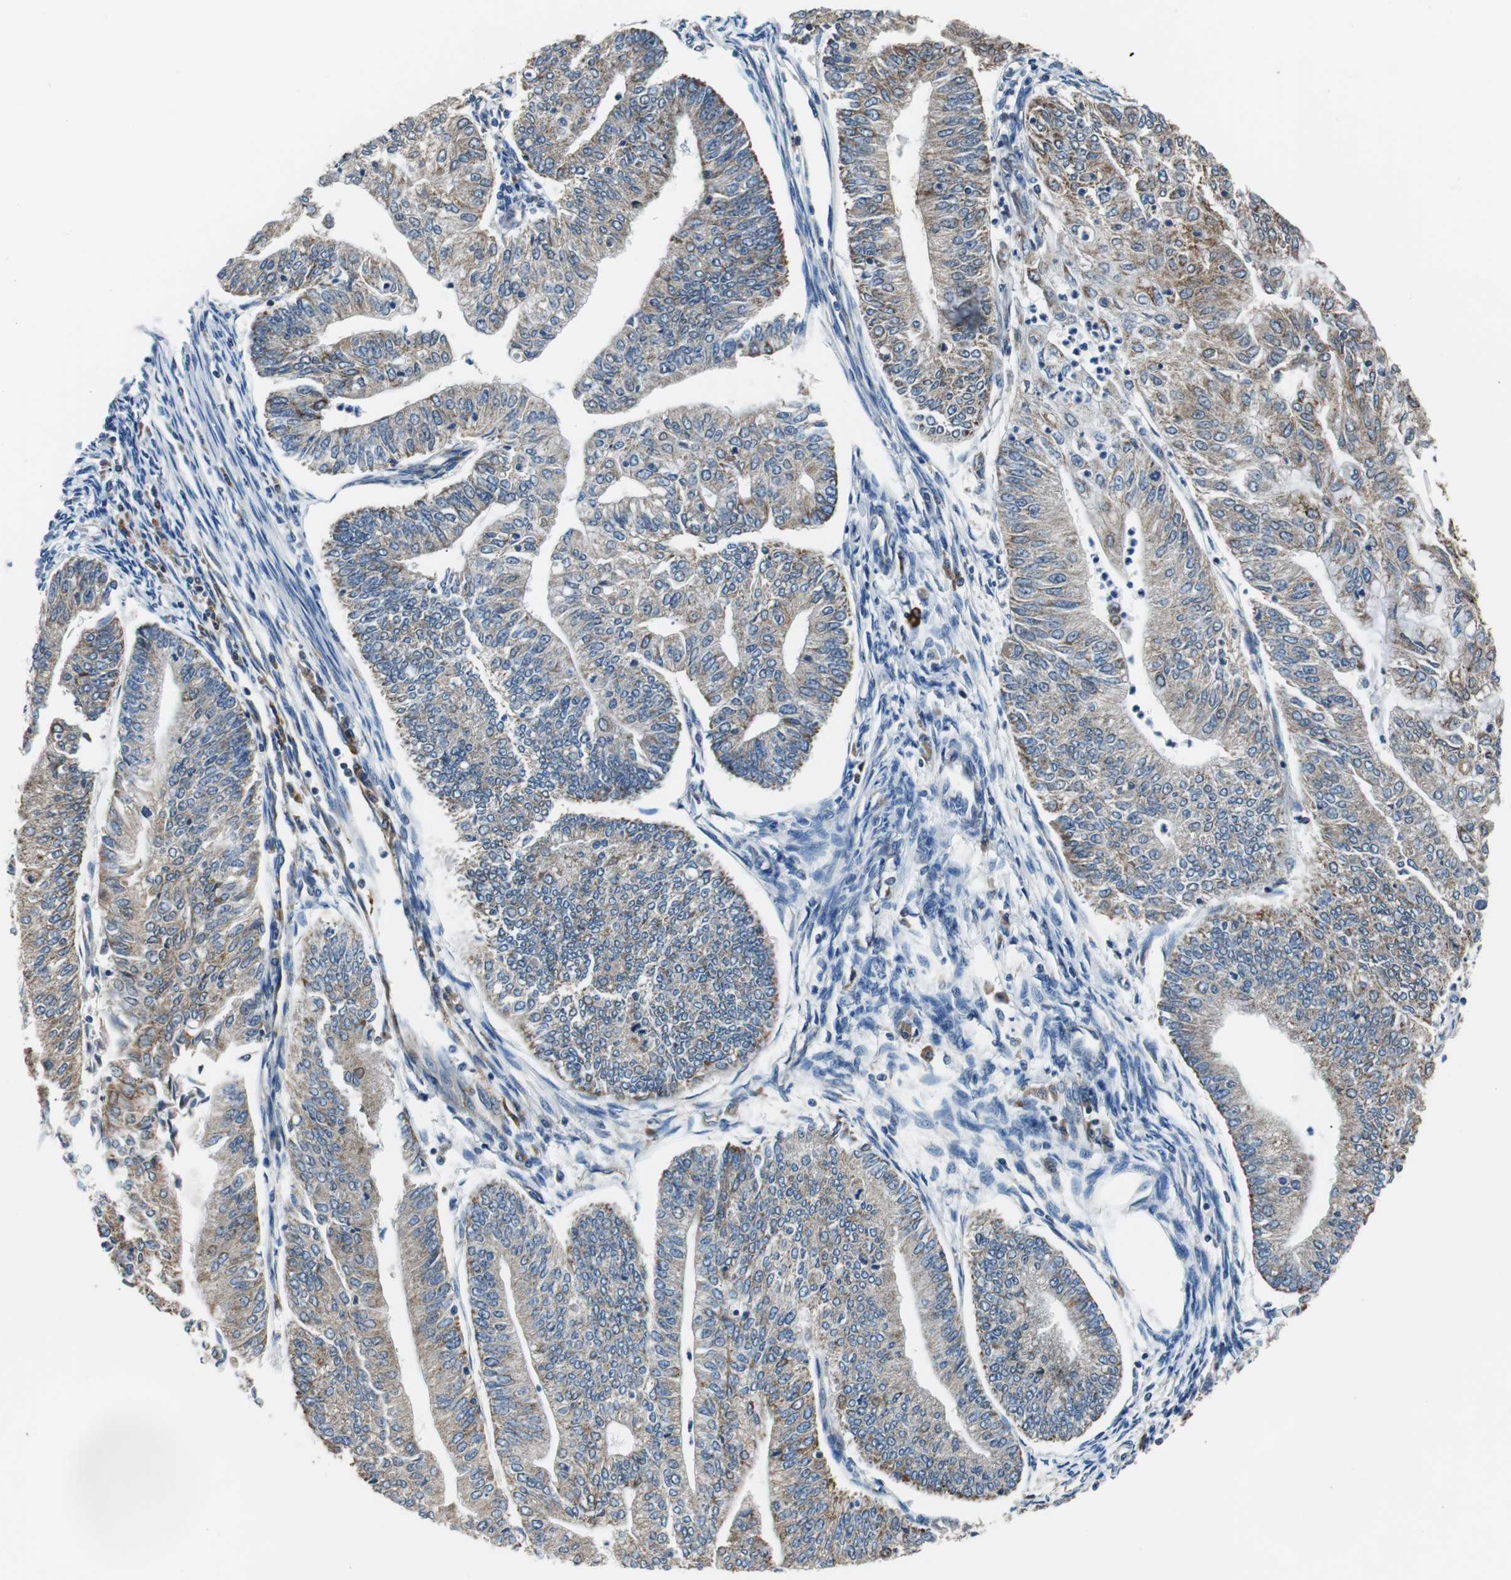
{"staining": {"intensity": "moderate", "quantity": ">75%", "location": "cytoplasmic/membranous"}, "tissue": "endometrial cancer", "cell_type": "Tumor cells", "image_type": "cancer", "snomed": [{"axis": "morphology", "description": "Adenocarcinoma, NOS"}, {"axis": "topography", "description": "Endometrium"}], "caption": "The immunohistochemical stain labels moderate cytoplasmic/membranous positivity in tumor cells of endometrial cancer tissue.", "gene": "PITRM1", "patient": {"sex": "female", "age": 59}}